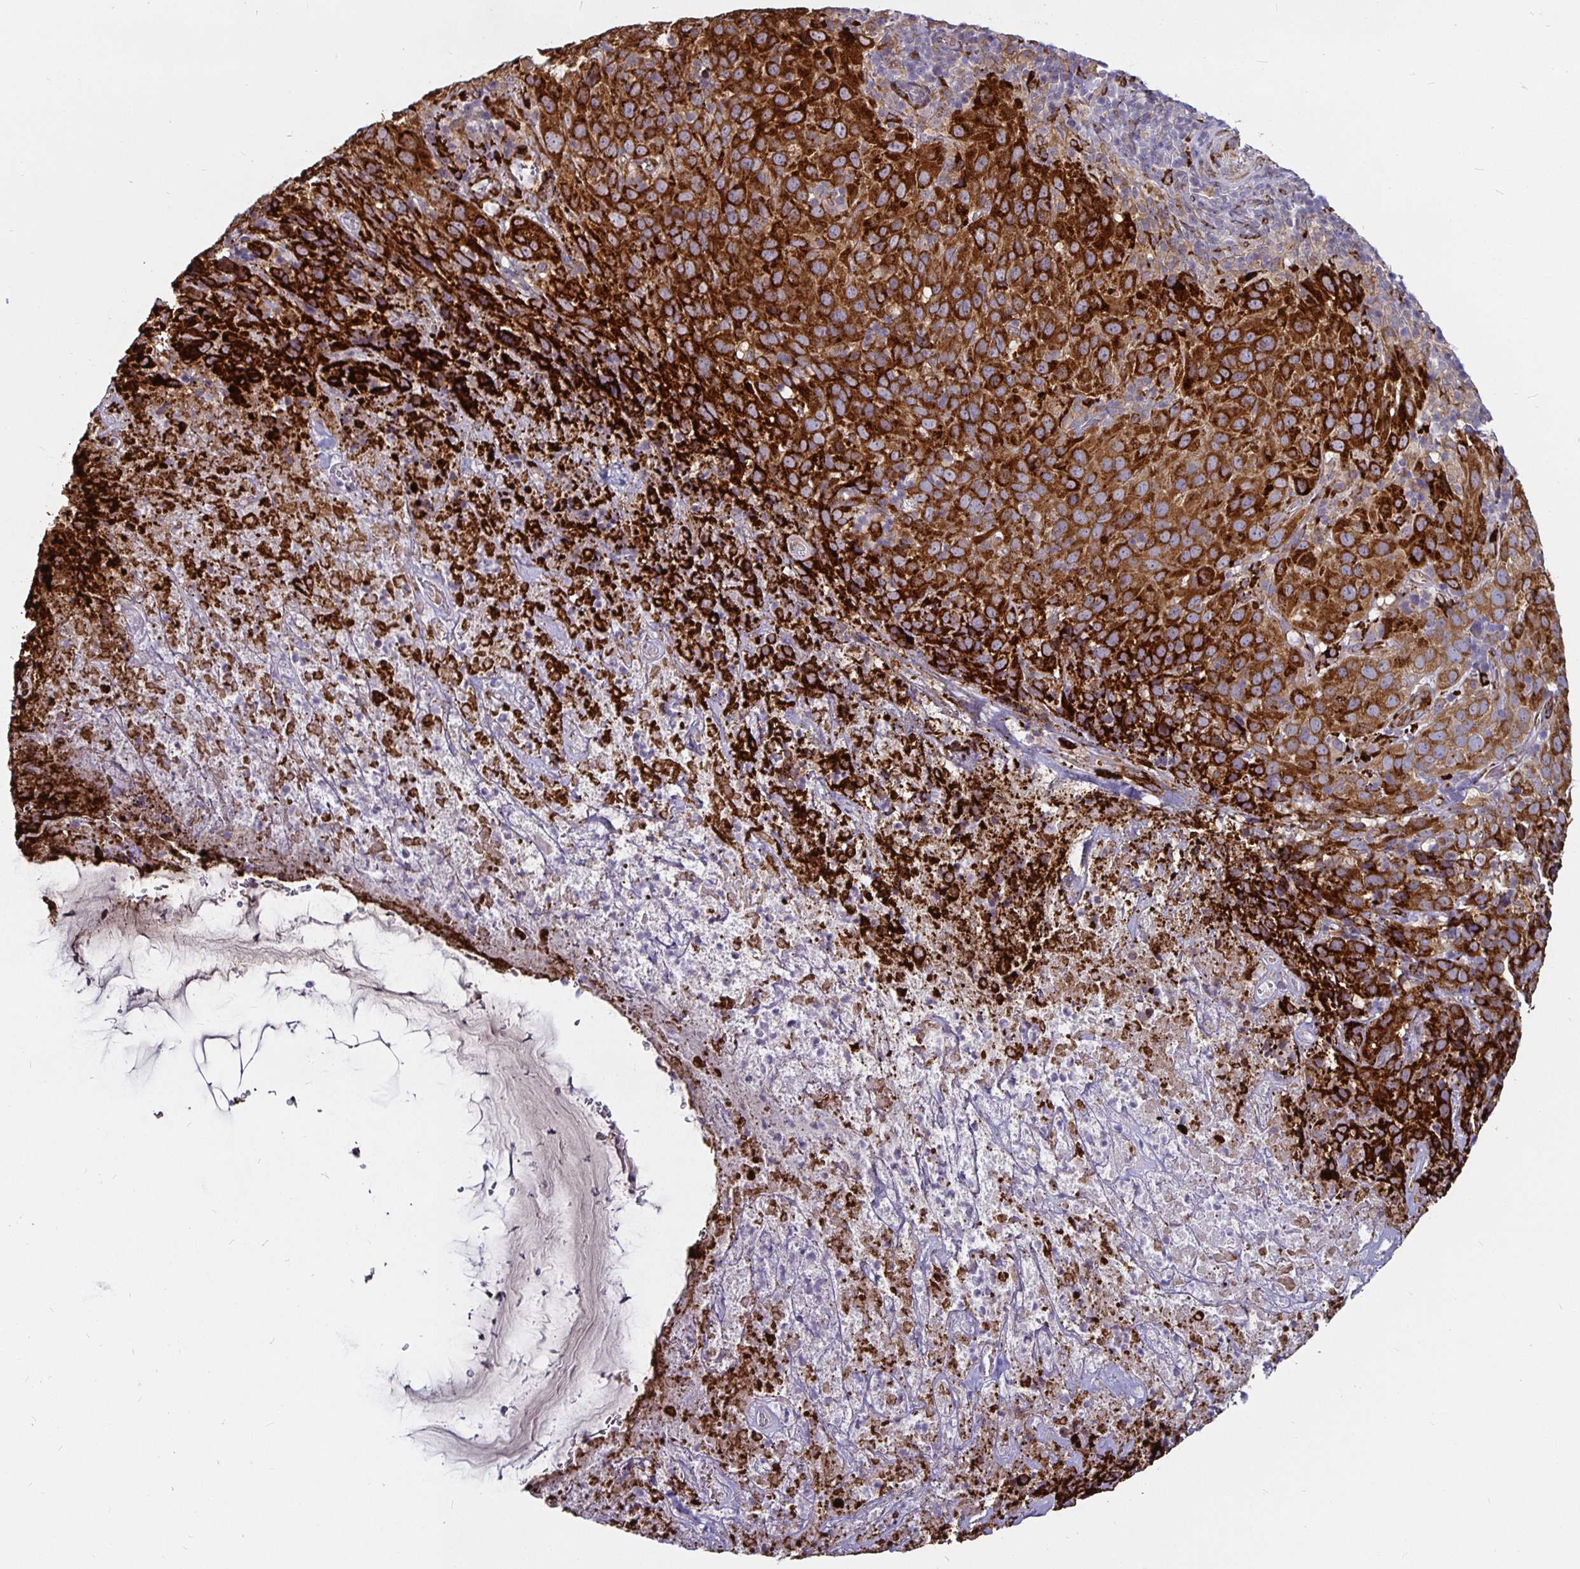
{"staining": {"intensity": "strong", "quantity": ">75%", "location": "cytoplasmic/membranous"}, "tissue": "cervical cancer", "cell_type": "Tumor cells", "image_type": "cancer", "snomed": [{"axis": "morphology", "description": "Squamous cell carcinoma, NOS"}, {"axis": "topography", "description": "Cervix"}], "caption": "Brown immunohistochemical staining in human cervical squamous cell carcinoma reveals strong cytoplasmic/membranous staining in approximately >75% of tumor cells. Nuclei are stained in blue.", "gene": "P4HA2", "patient": {"sex": "female", "age": 51}}